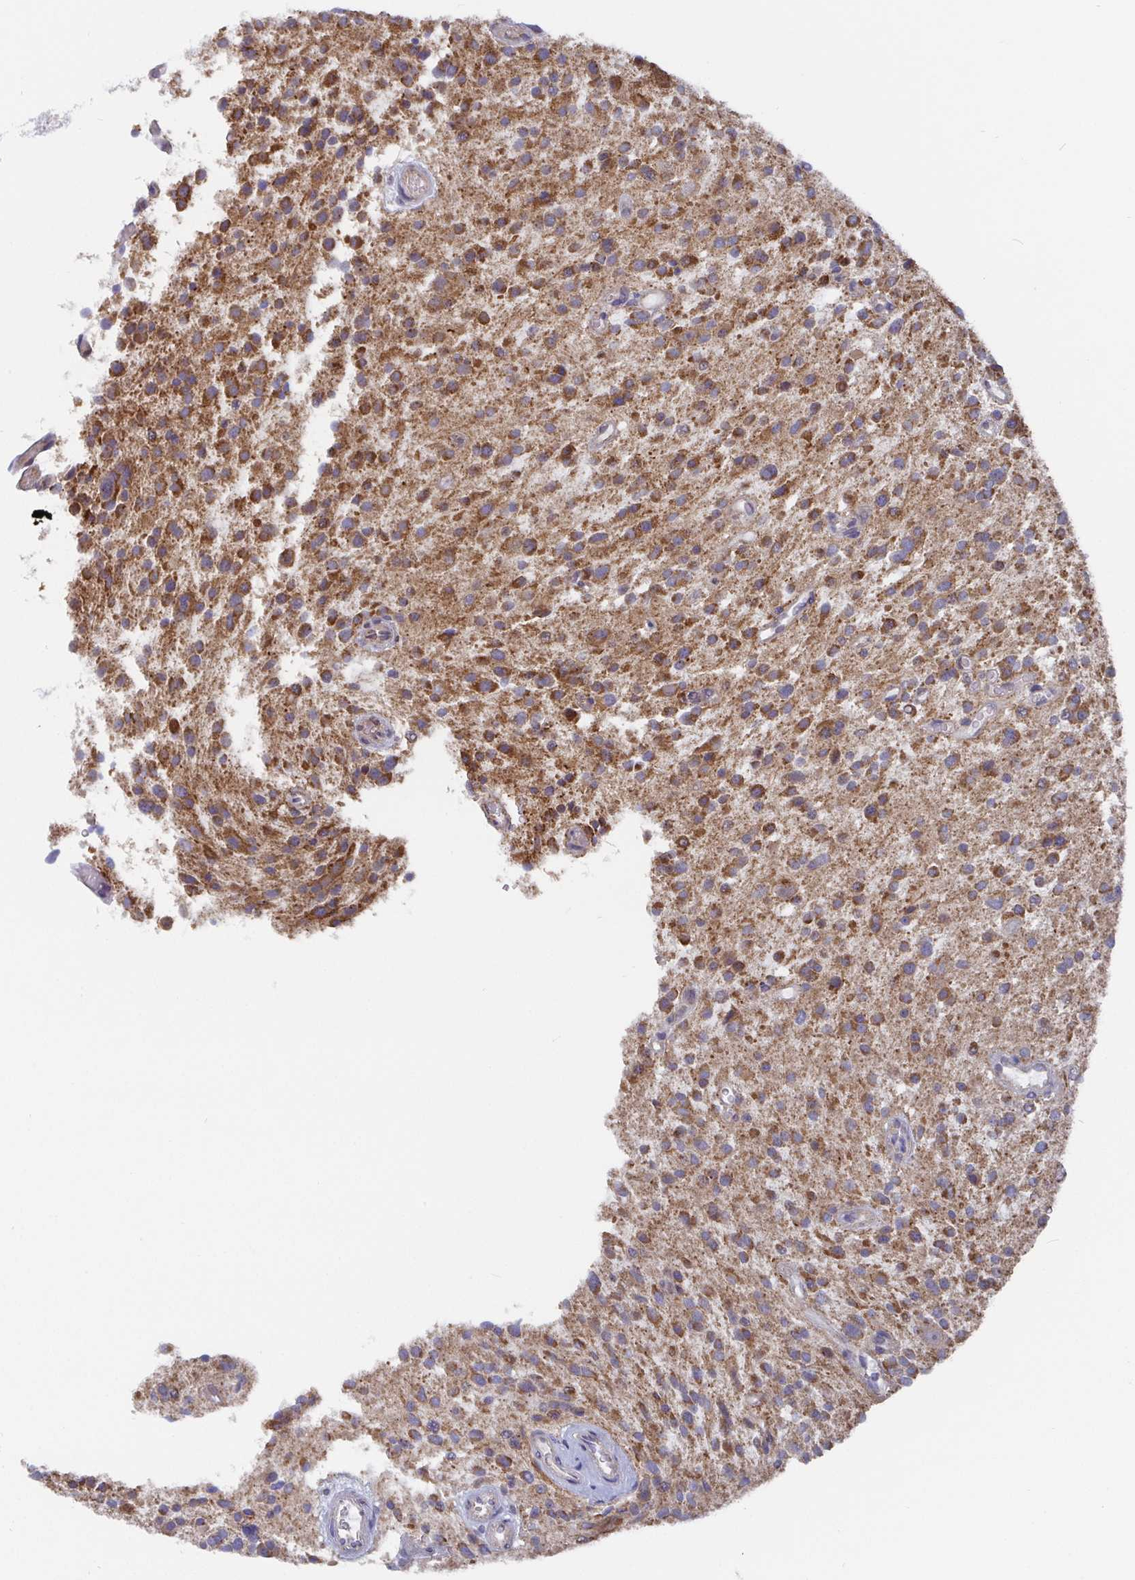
{"staining": {"intensity": "moderate", "quantity": ">75%", "location": "cytoplasmic/membranous"}, "tissue": "glioma", "cell_type": "Tumor cells", "image_type": "cancer", "snomed": [{"axis": "morphology", "description": "Glioma, malignant, Low grade"}, {"axis": "topography", "description": "Brain"}], "caption": "Tumor cells show moderate cytoplasmic/membranous positivity in approximately >75% of cells in malignant low-grade glioma. (DAB IHC, brown staining for protein, blue staining for nuclei).", "gene": "PDF", "patient": {"sex": "male", "age": 43}}